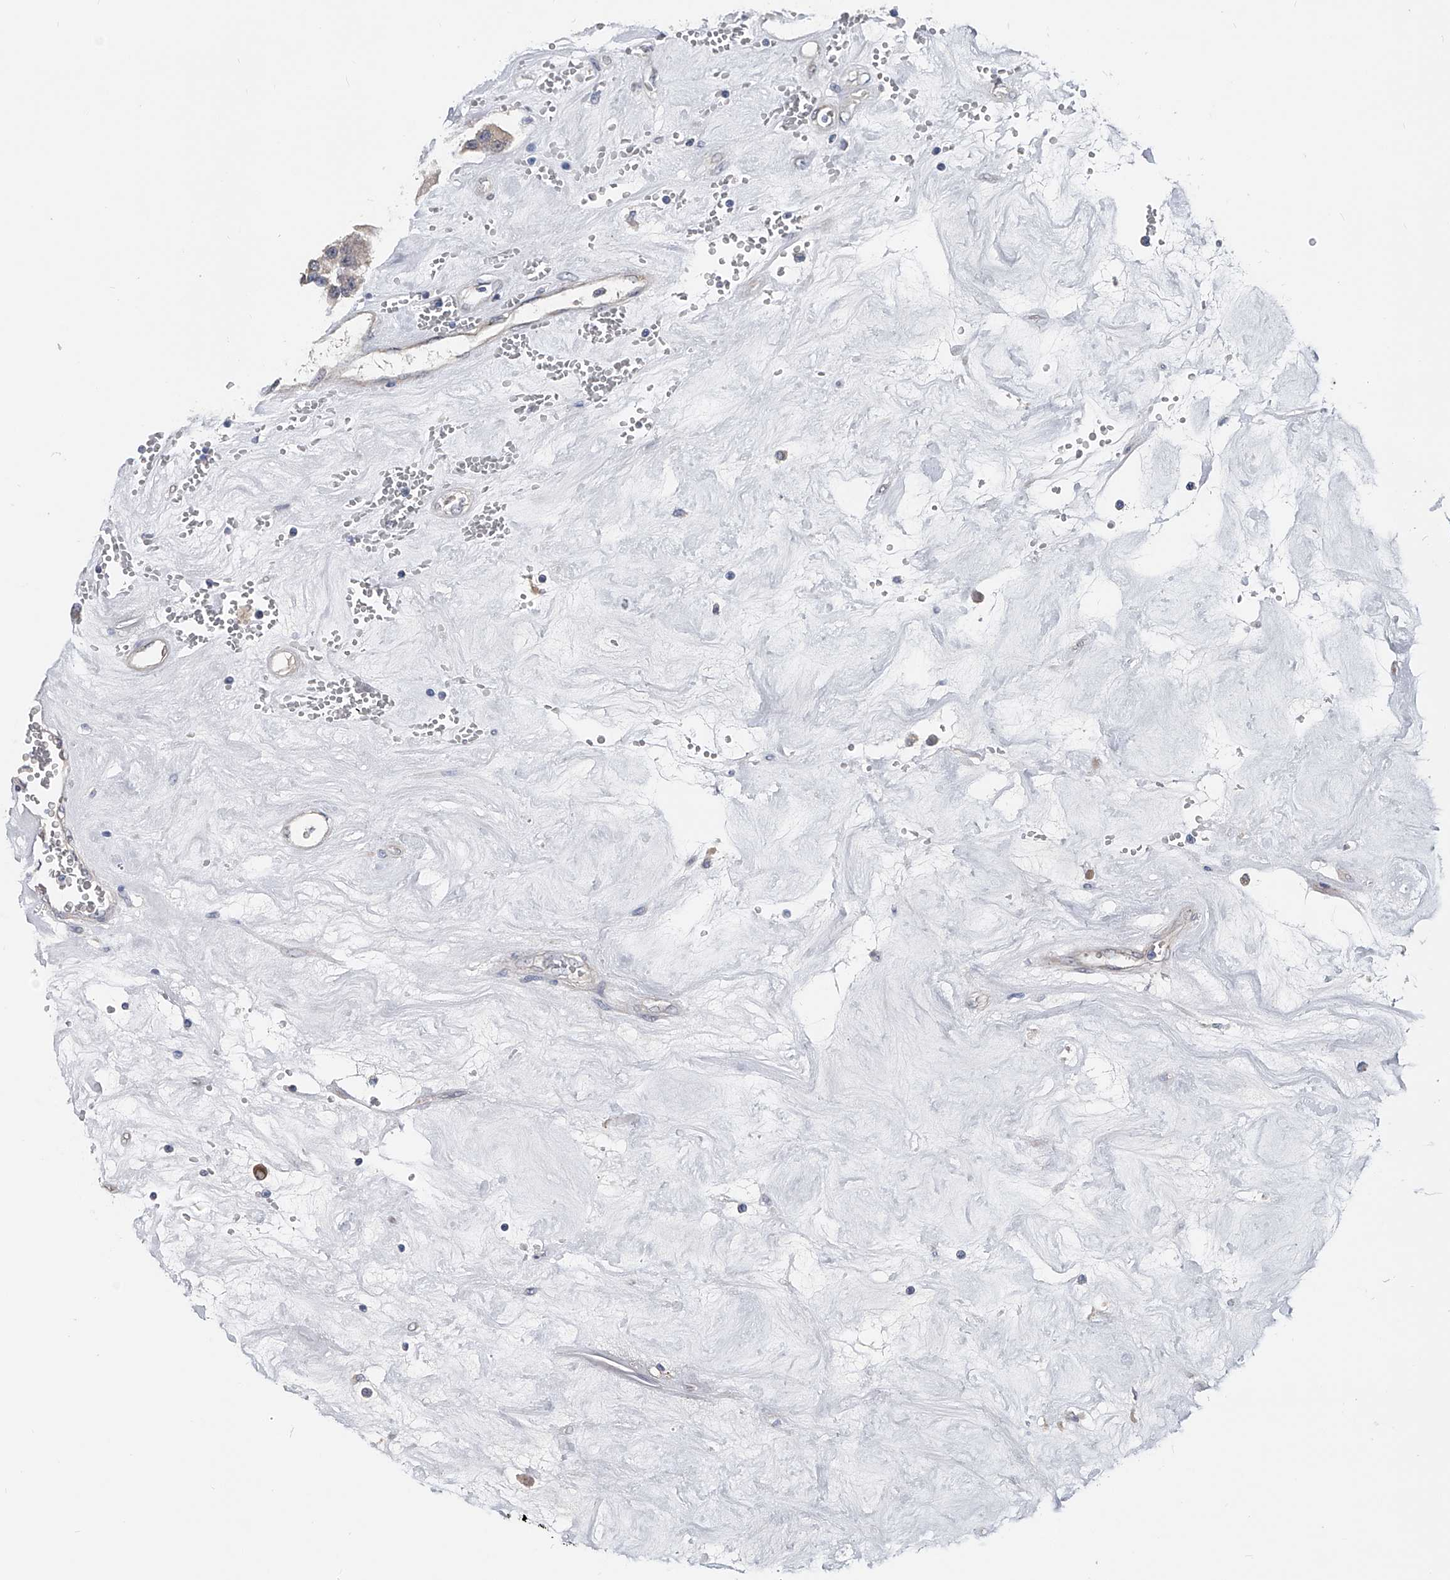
{"staining": {"intensity": "negative", "quantity": "none", "location": "none"}, "tissue": "carcinoid", "cell_type": "Tumor cells", "image_type": "cancer", "snomed": [{"axis": "morphology", "description": "Carcinoid, malignant, NOS"}, {"axis": "topography", "description": "Pancreas"}], "caption": "Human carcinoid stained for a protein using immunohistochemistry shows no positivity in tumor cells.", "gene": "PGM3", "patient": {"sex": "male", "age": 41}}